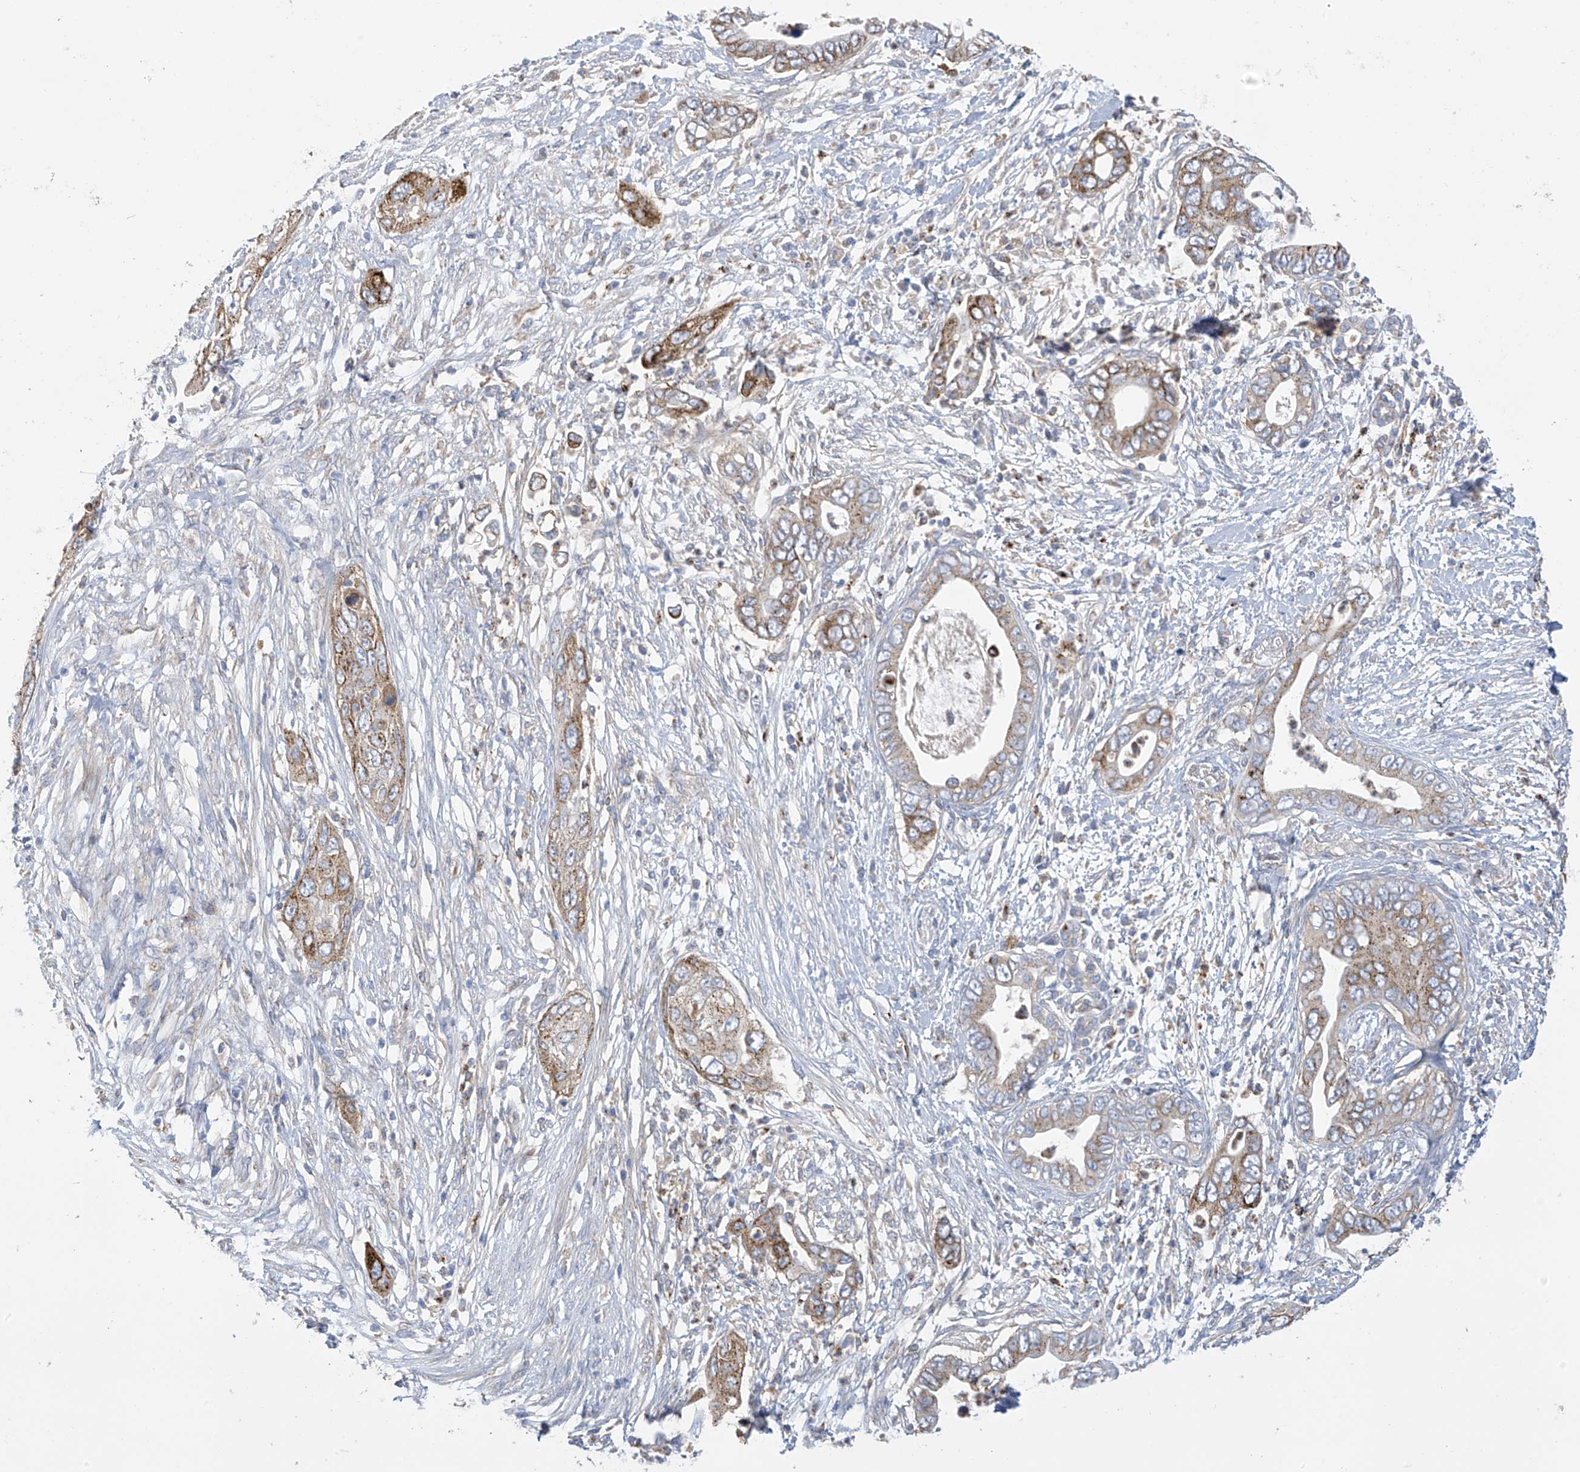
{"staining": {"intensity": "moderate", "quantity": "25%-75%", "location": "cytoplasmic/membranous"}, "tissue": "pancreatic cancer", "cell_type": "Tumor cells", "image_type": "cancer", "snomed": [{"axis": "morphology", "description": "Adenocarcinoma, NOS"}, {"axis": "topography", "description": "Pancreas"}], "caption": "The immunohistochemical stain shows moderate cytoplasmic/membranous positivity in tumor cells of adenocarcinoma (pancreatic) tissue.", "gene": "ITM2B", "patient": {"sex": "male", "age": 75}}